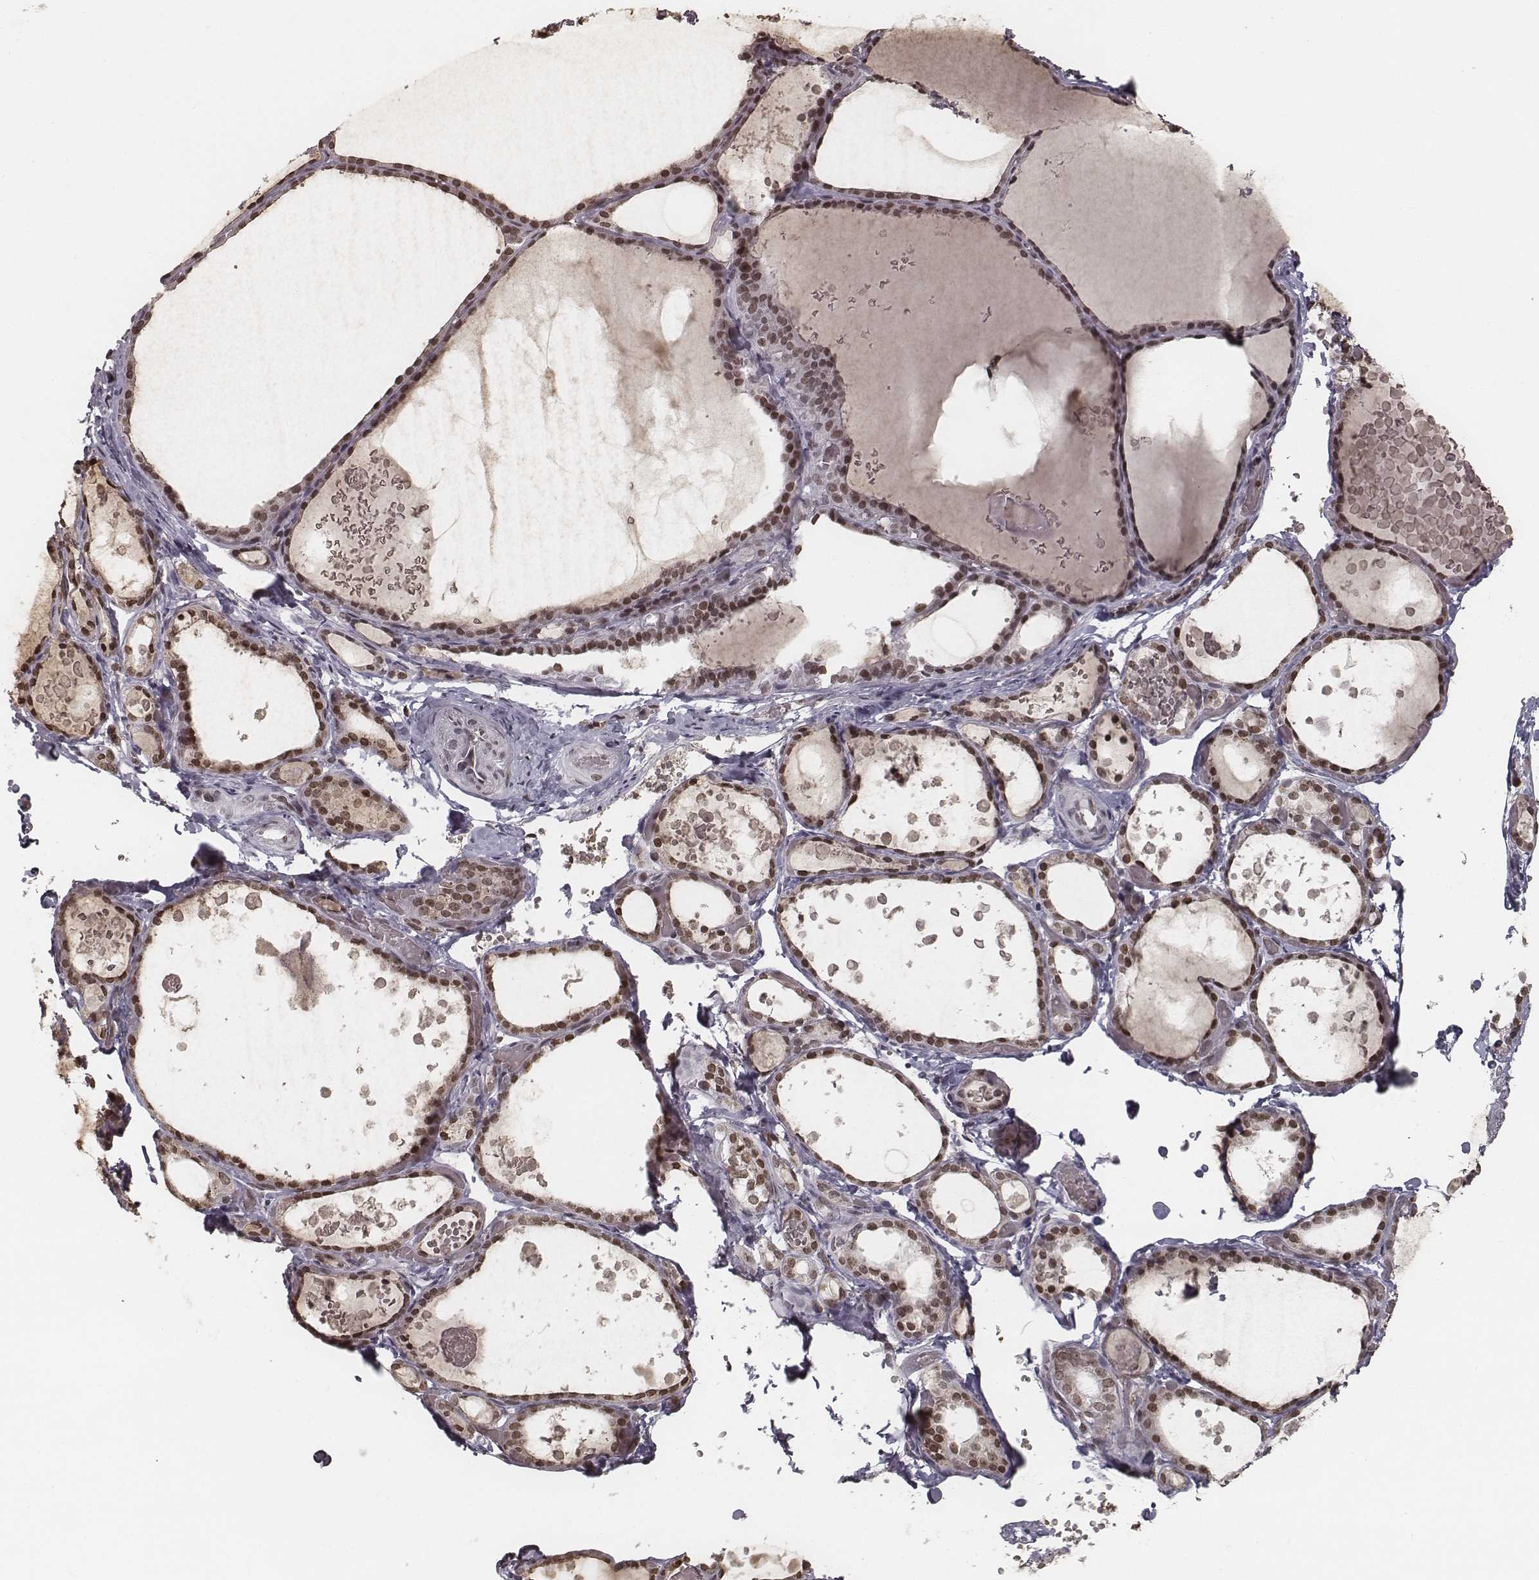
{"staining": {"intensity": "moderate", "quantity": ">75%", "location": "nuclear"}, "tissue": "thyroid gland", "cell_type": "Glandular cells", "image_type": "normal", "snomed": [{"axis": "morphology", "description": "Normal tissue, NOS"}, {"axis": "topography", "description": "Thyroid gland"}], "caption": "Immunohistochemical staining of normal thyroid gland reveals medium levels of moderate nuclear staining in about >75% of glandular cells.", "gene": "HMGA2", "patient": {"sex": "female", "age": 56}}